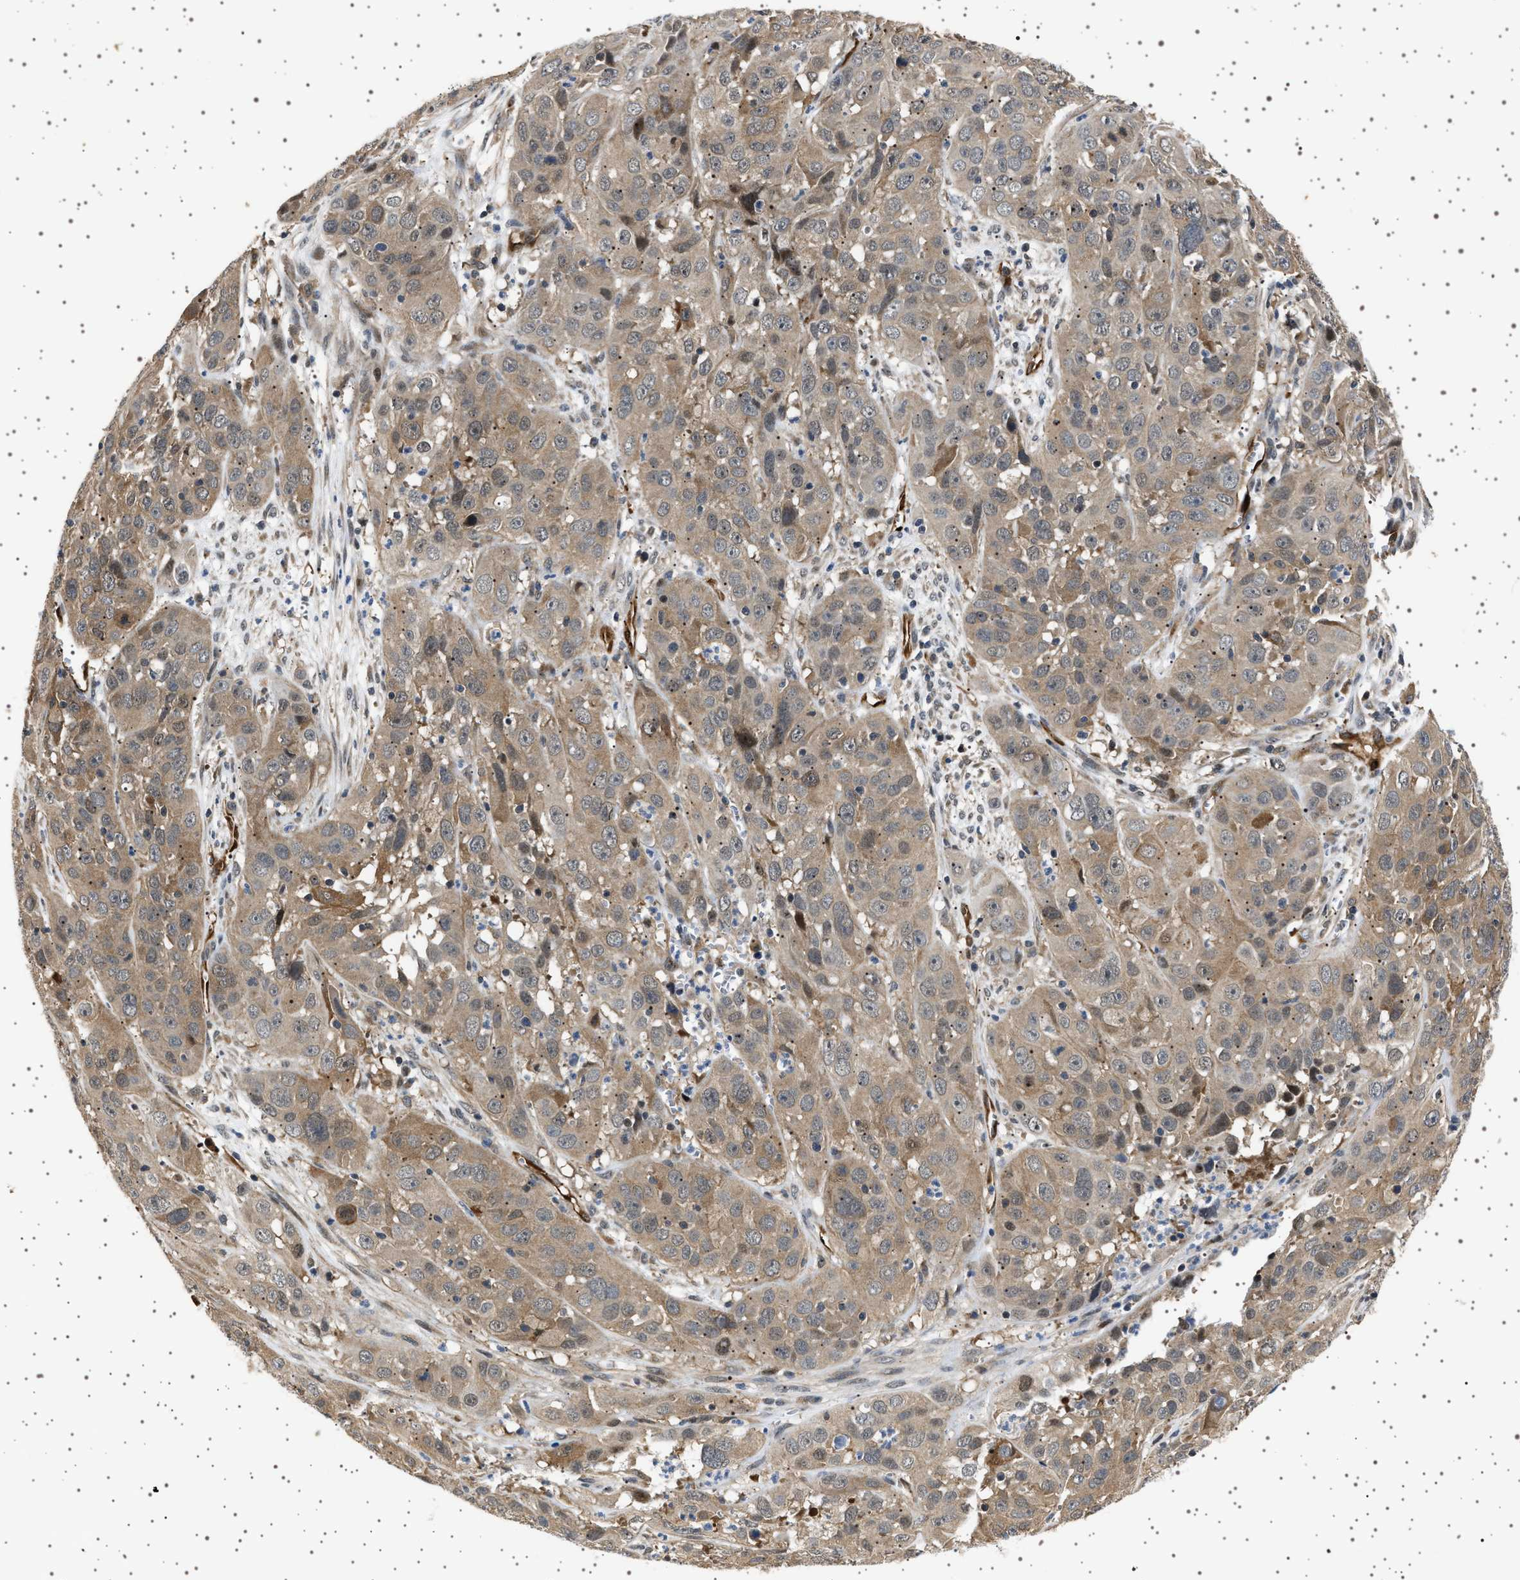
{"staining": {"intensity": "weak", "quantity": ">75%", "location": "cytoplasmic/membranous"}, "tissue": "cervical cancer", "cell_type": "Tumor cells", "image_type": "cancer", "snomed": [{"axis": "morphology", "description": "Squamous cell carcinoma, NOS"}, {"axis": "topography", "description": "Cervix"}], "caption": "Immunohistochemical staining of human cervical squamous cell carcinoma demonstrates low levels of weak cytoplasmic/membranous staining in about >75% of tumor cells.", "gene": "BAG3", "patient": {"sex": "female", "age": 32}}